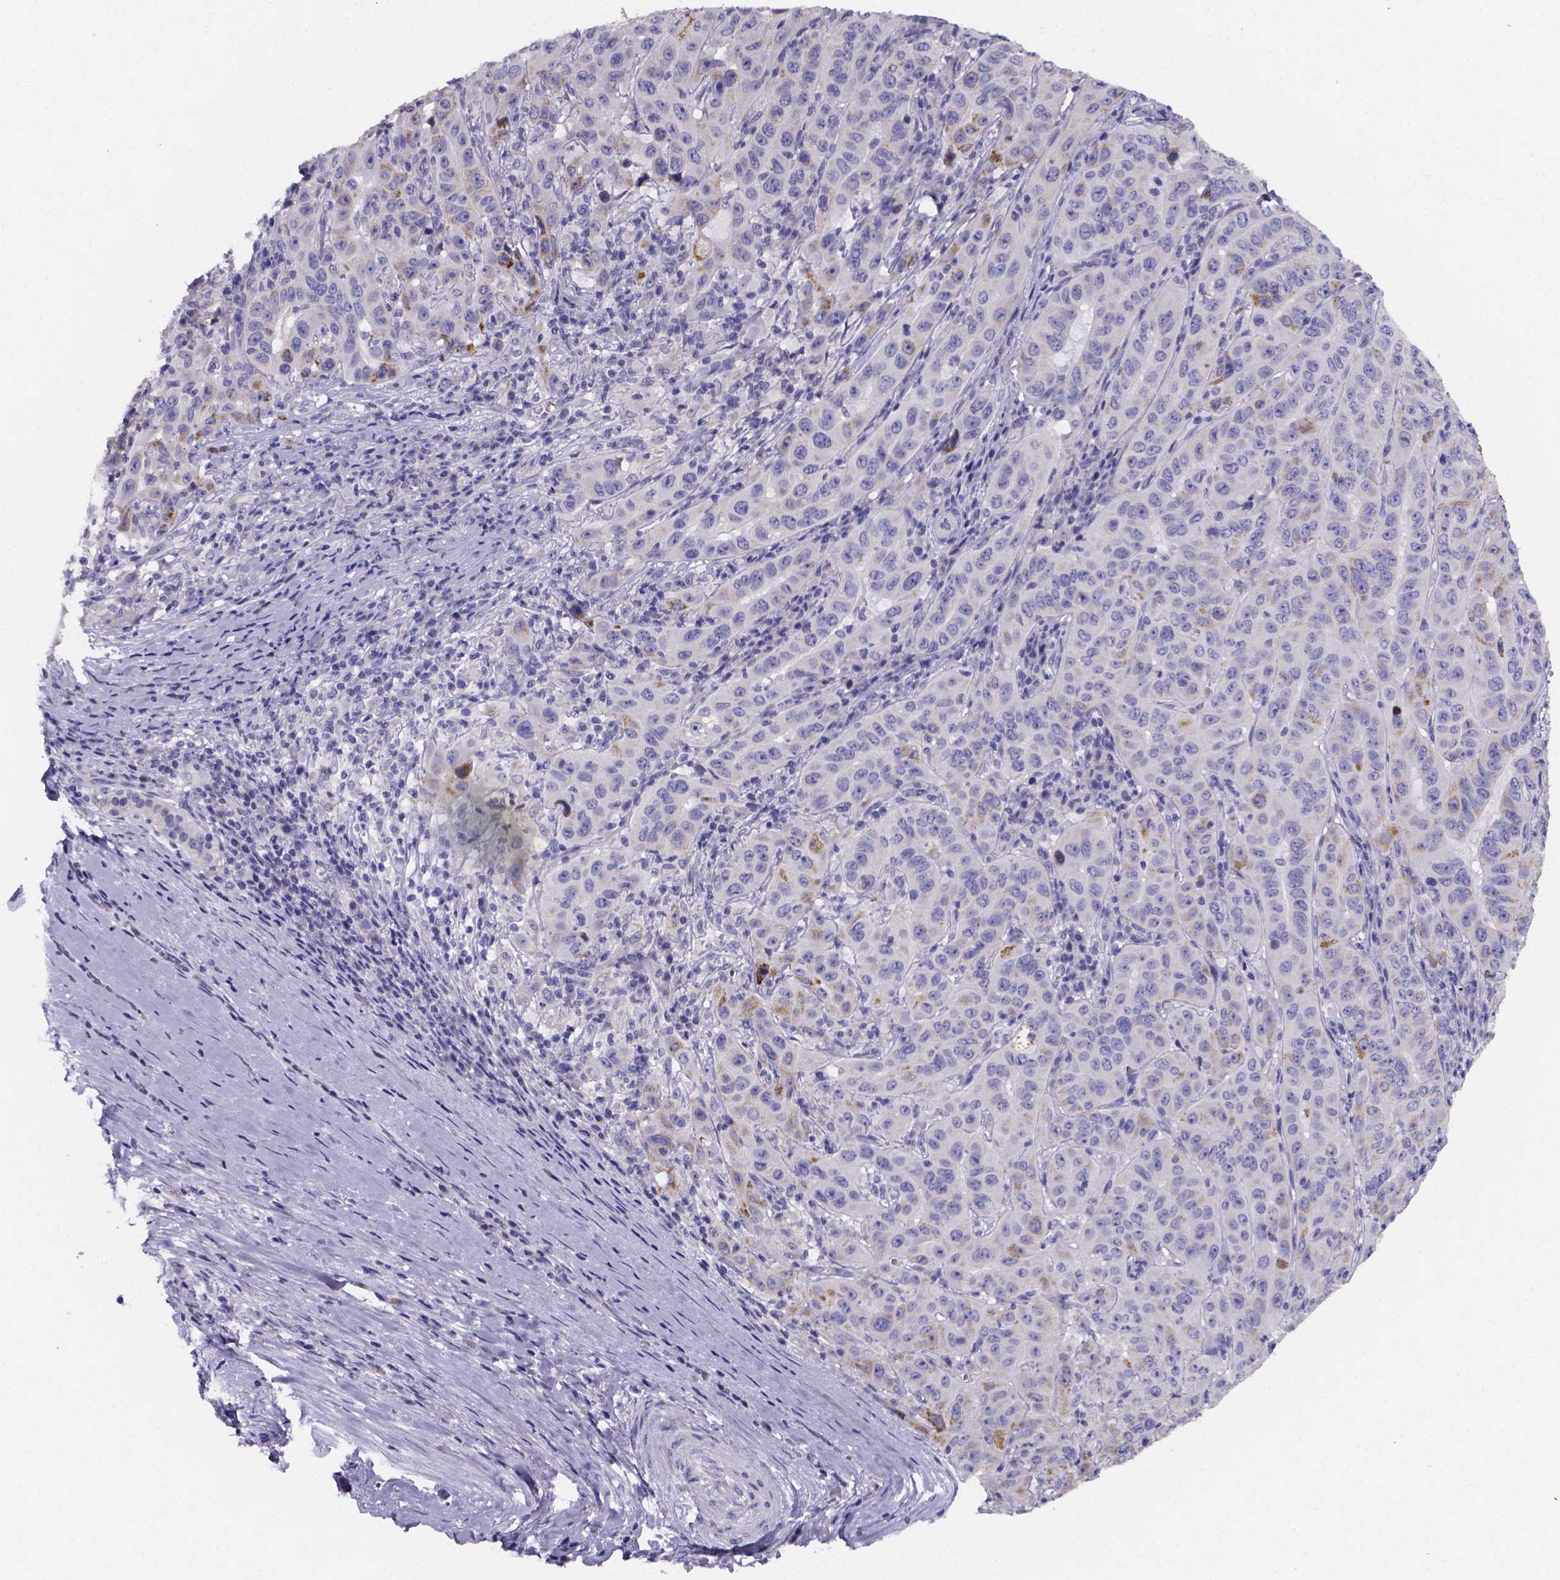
{"staining": {"intensity": "weak", "quantity": "<25%", "location": "cytoplasmic/membranous"}, "tissue": "pancreatic cancer", "cell_type": "Tumor cells", "image_type": "cancer", "snomed": [{"axis": "morphology", "description": "Adenocarcinoma, NOS"}, {"axis": "topography", "description": "Pancreas"}], "caption": "Photomicrograph shows no significant protein positivity in tumor cells of pancreatic adenocarcinoma. Nuclei are stained in blue.", "gene": "PAH", "patient": {"sex": "male", "age": 63}}